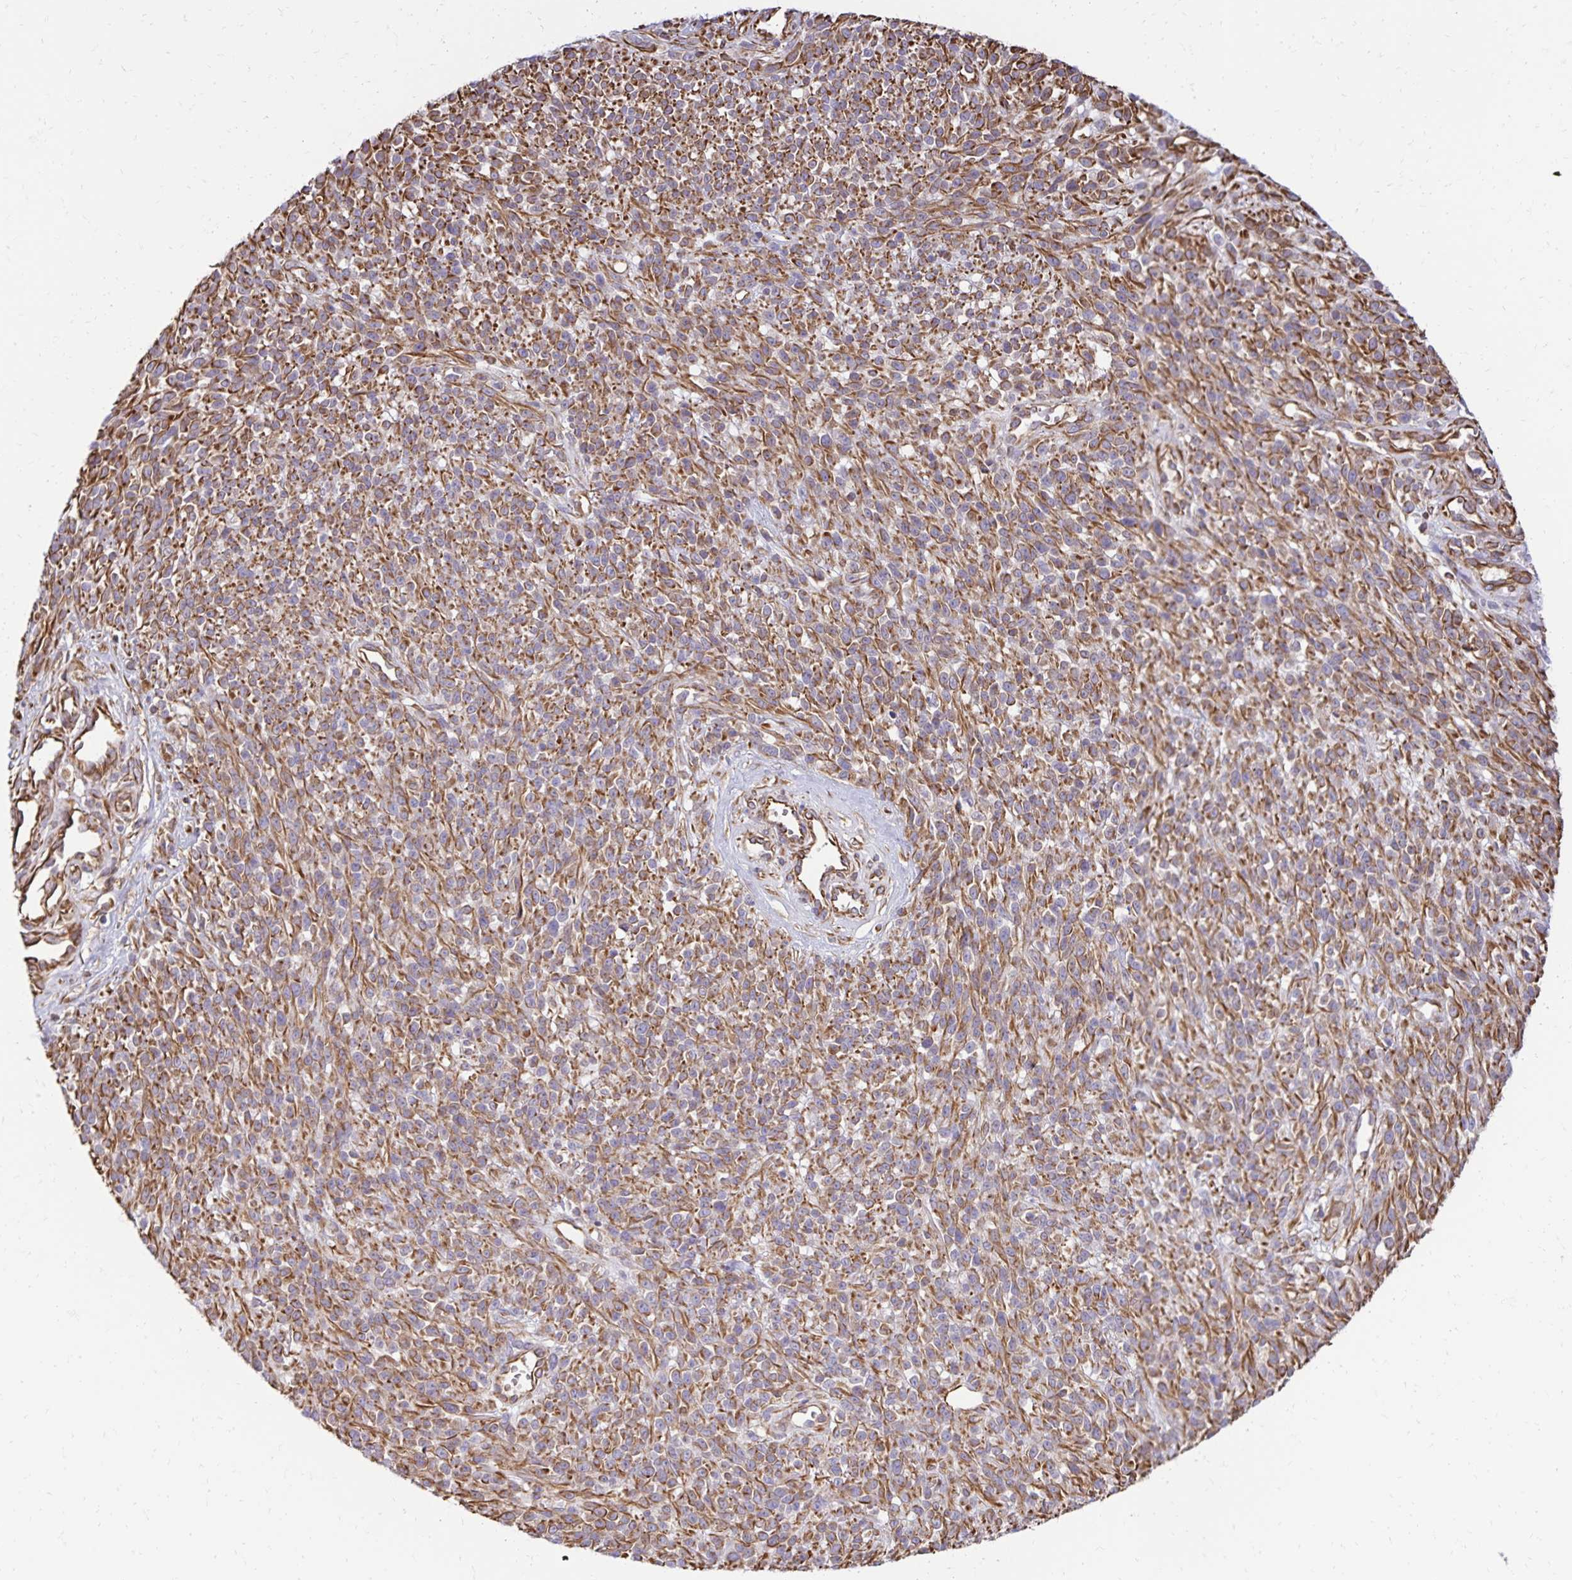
{"staining": {"intensity": "moderate", "quantity": ">75%", "location": "cytoplasmic/membranous"}, "tissue": "melanoma", "cell_type": "Tumor cells", "image_type": "cancer", "snomed": [{"axis": "morphology", "description": "Malignant melanoma, NOS"}, {"axis": "topography", "description": "Skin"}, {"axis": "topography", "description": "Skin of trunk"}], "caption": "High-power microscopy captured an immunohistochemistry histopathology image of malignant melanoma, revealing moderate cytoplasmic/membranous positivity in approximately >75% of tumor cells.", "gene": "TRPV6", "patient": {"sex": "male", "age": 74}}